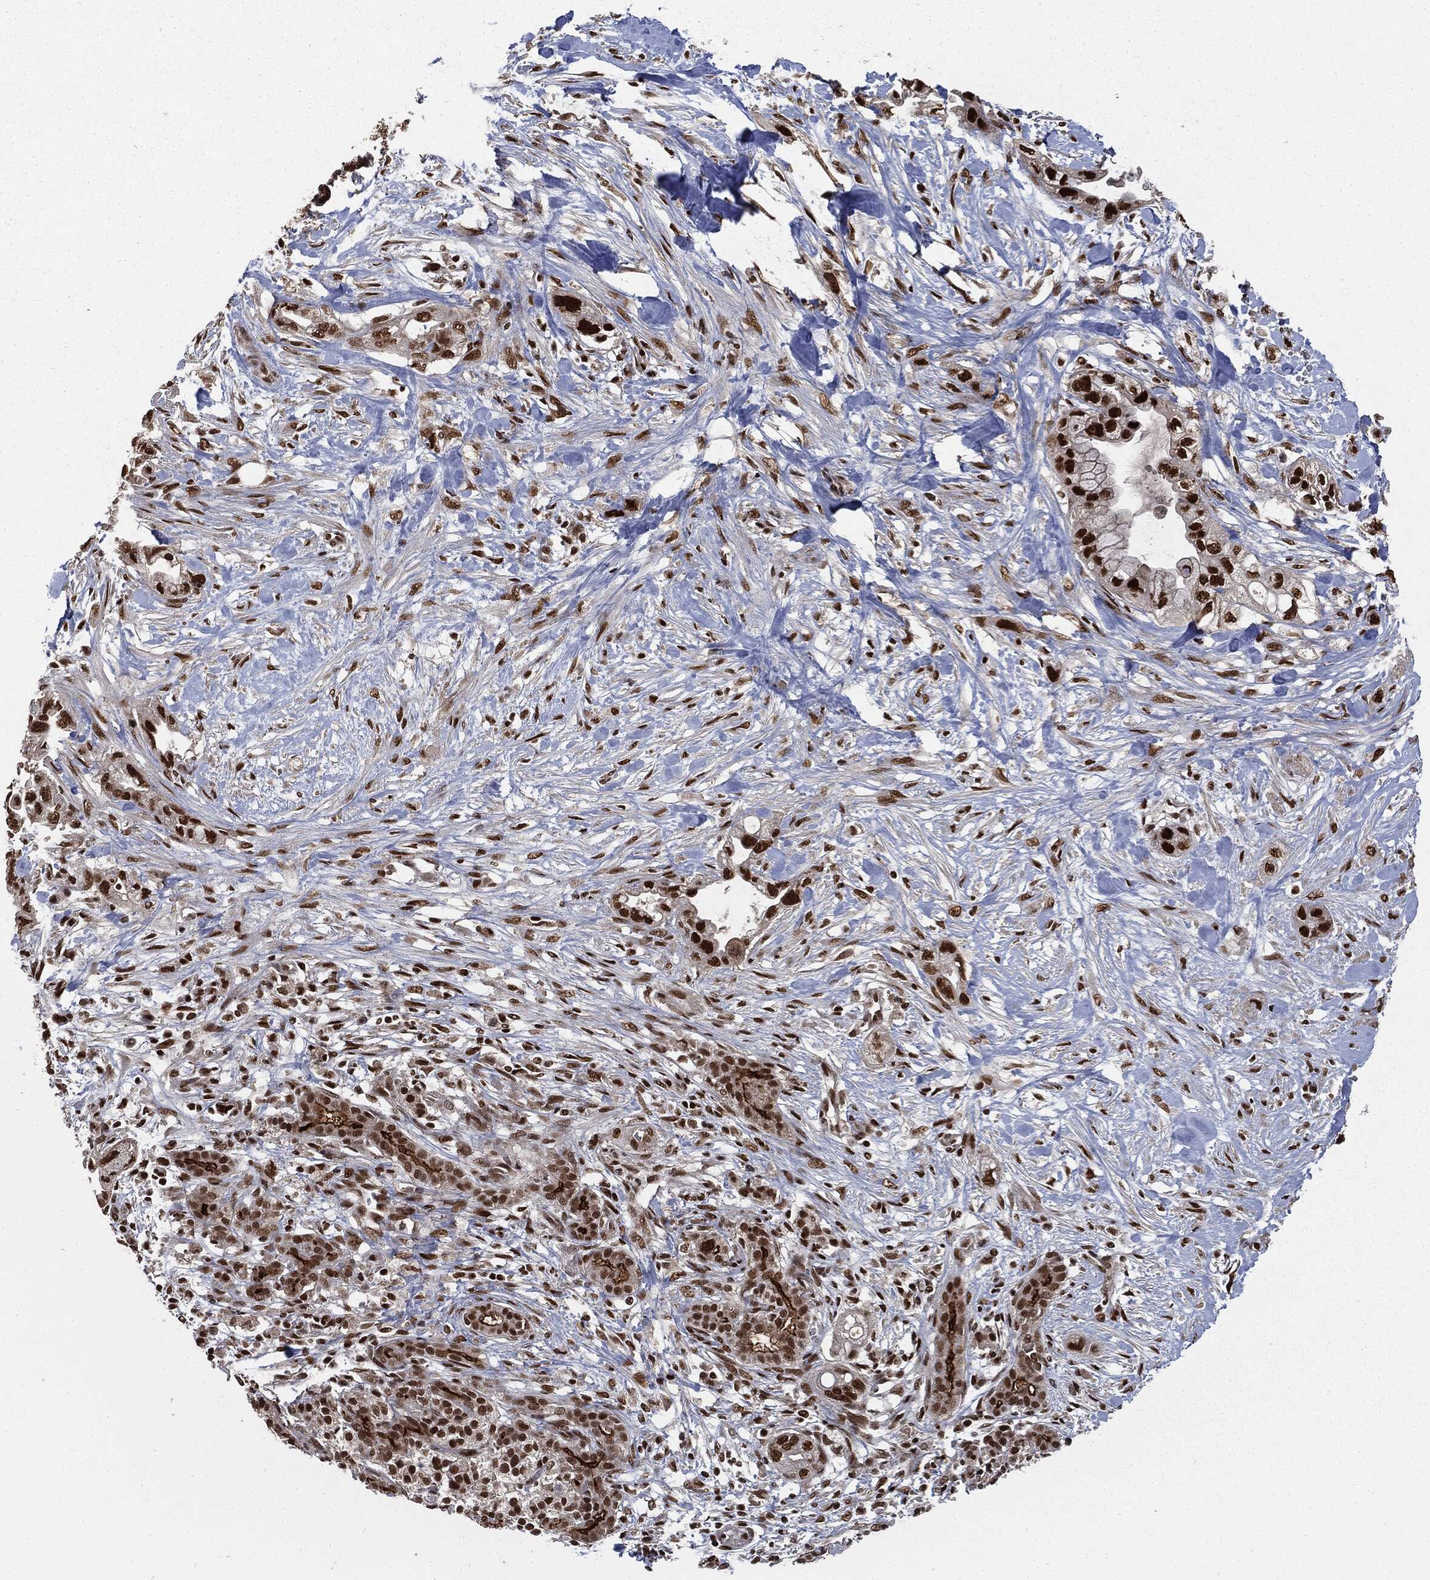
{"staining": {"intensity": "strong", "quantity": ">75%", "location": "nuclear"}, "tissue": "pancreatic cancer", "cell_type": "Tumor cells", "image_type": "cancer", "snomed": [{"axis": "morphology", "description": "Adenocarcinoma, NOS"}, {"axis": "topography", "description": "Pancreas"}], "caption": "Protein analysis of pancreatic adenocarcinoma tissue shows strong nuclear positivity in approximately >75% of tumor cells.", "gene": "DPH2", "patient": {"sex": "male", "age": 44}}